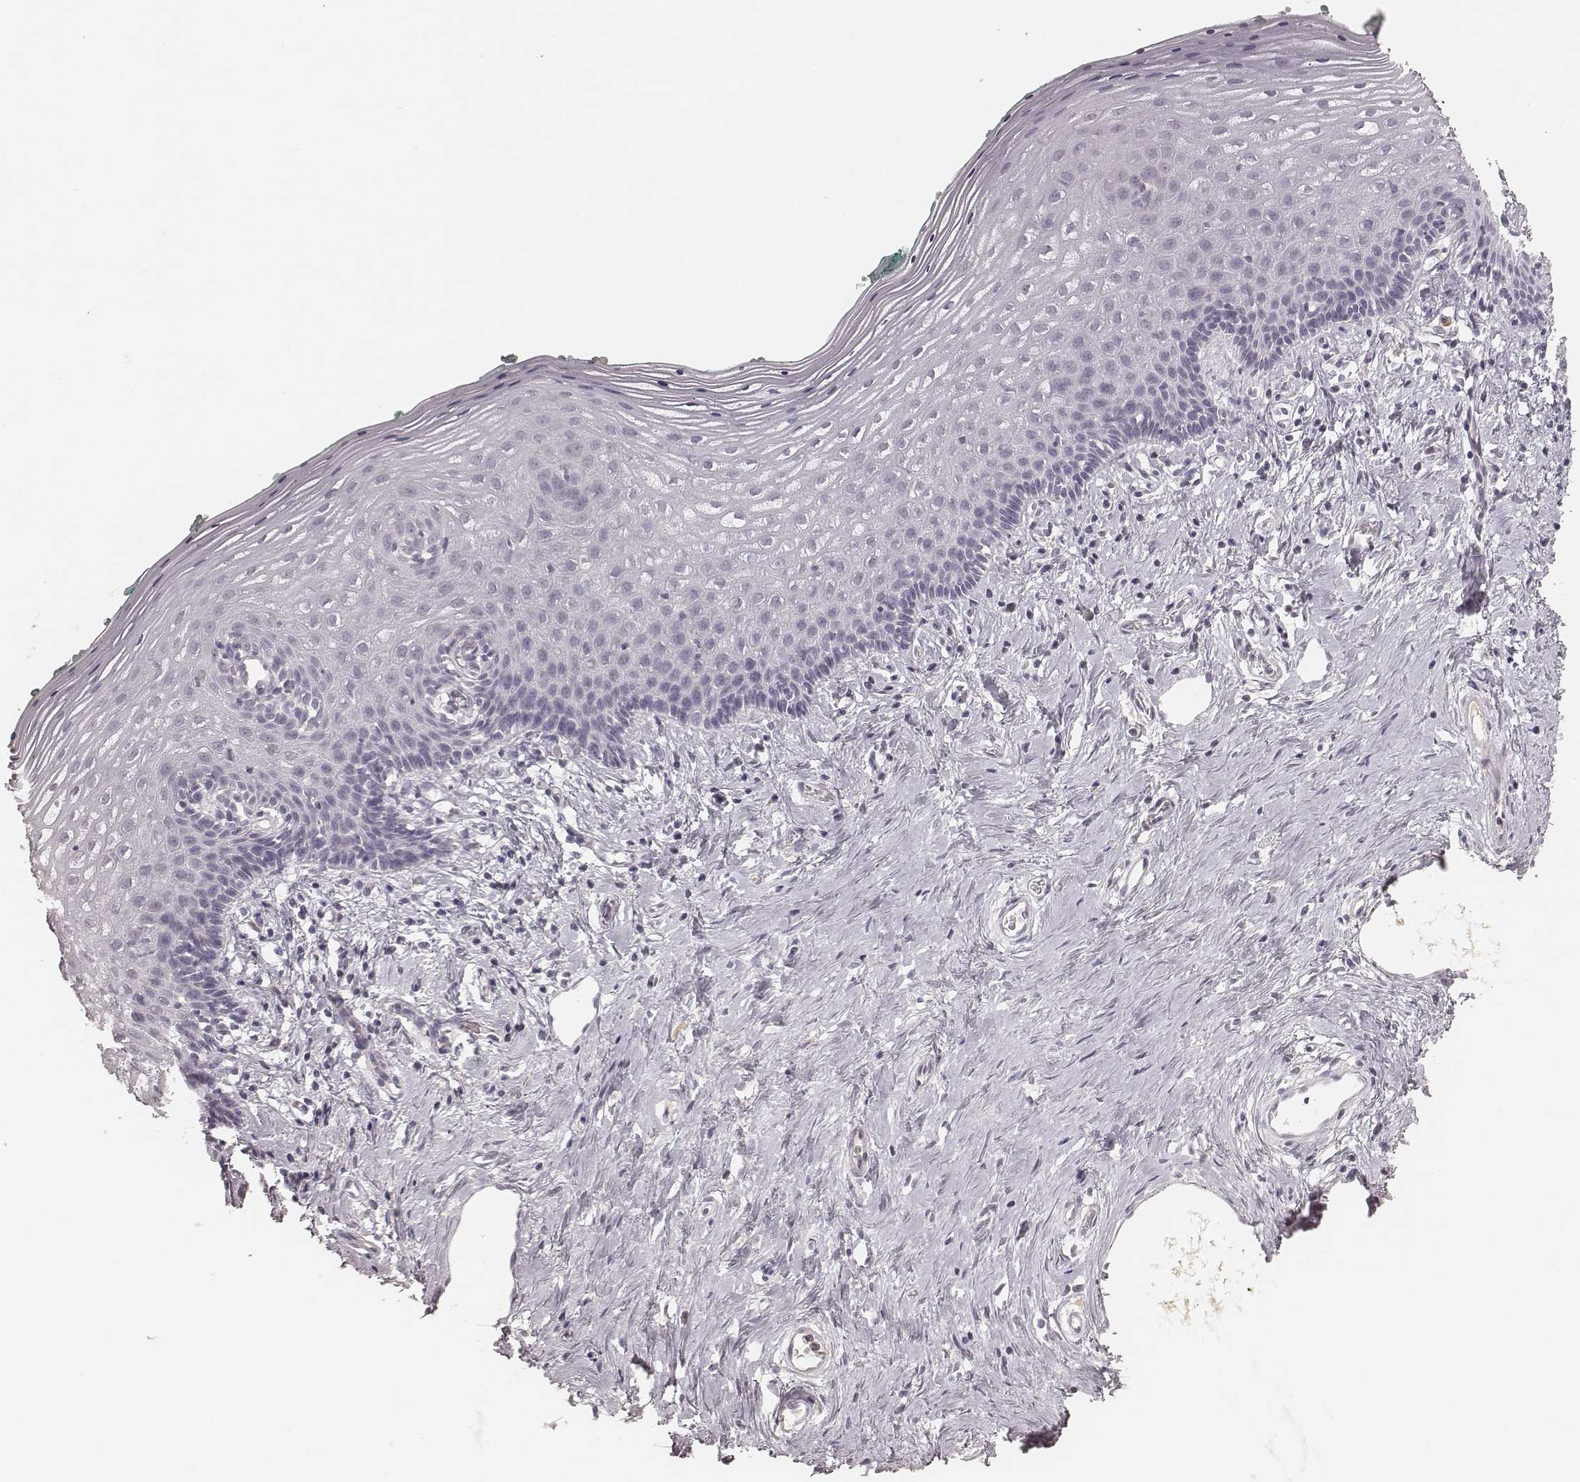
{"staining": {"intensity": "negative", "quantity": "none", "location": "none"}, "tissue": "vagina", "cell_type": "Squamous epithelial cells", "image_type": "normal", "snomed": [{"axis": "morphology", "description": "Normal tissue, NOS"}, {"axis": "topography", "description": "Vagina"}], "caption": "High power microscopy photomicrograph of an IHC image of benign vagina, revealing no significant expression in squamous epithelial cells.", "gene": "MSX1", "patient": {"sex": "female", "age": 42}}